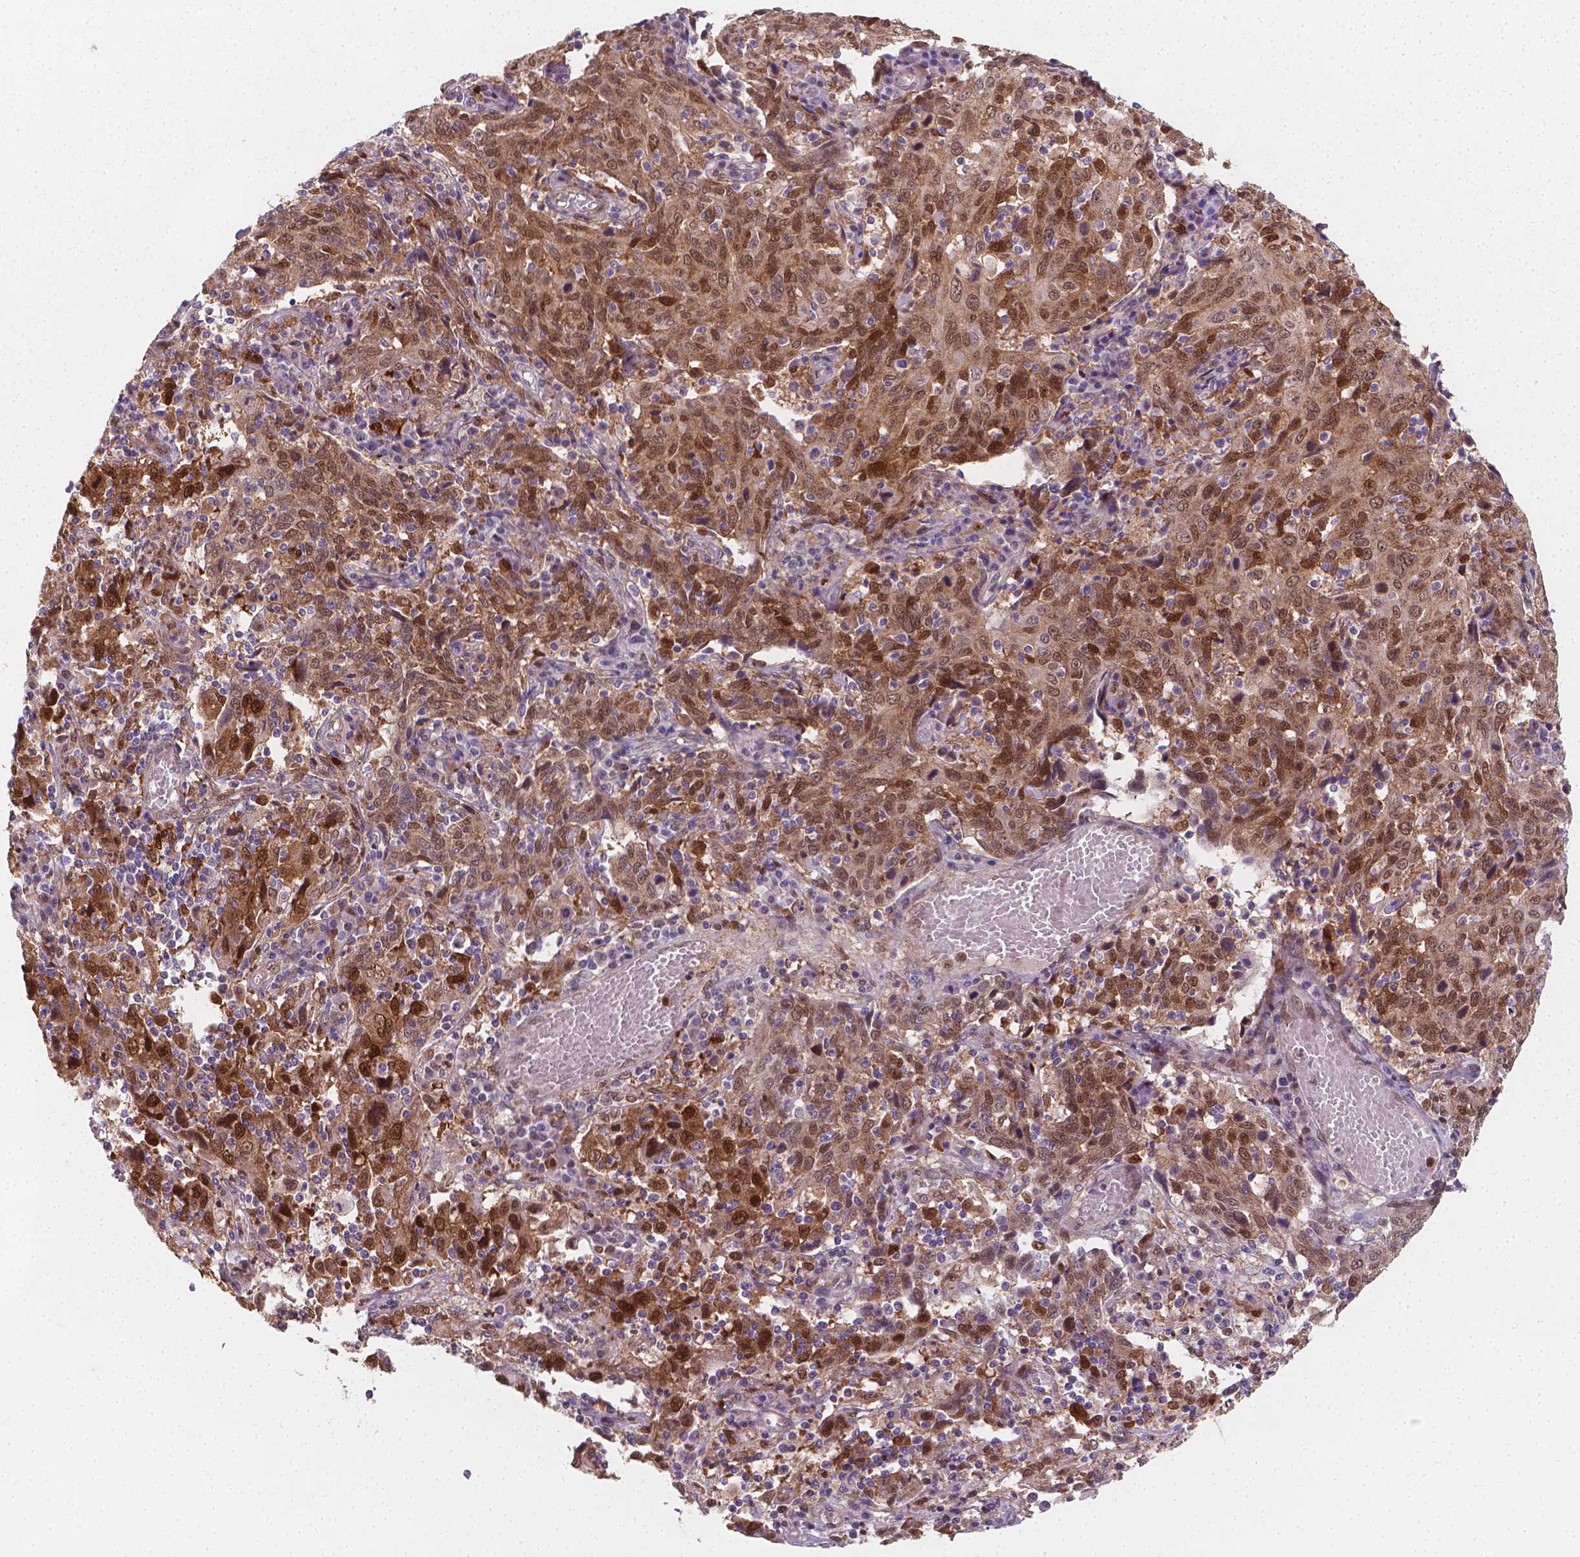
{"staining": {"intensity": "strong", "quantity": ">75%", "location": "cytoplasmic/membranous,nuclear"}, "tissue": "cervical cancer", "cell_type": "Tumor cells", "image_type": "cancer", "snomed": [{"axis": "morphology", "description": "Squamous cell carcinoma, NOS"}, {"axis": "topography", "description": "Cervix"}], "caption": "Strong cytoplasmic/membranous and nuclear expression for a protein is identified in about >75% of tumor cells of squamous cell carcinoma (cervical) using IHC.", "gene": "TNFAIP2", "patient": {"sex": "female", "age": 46}}